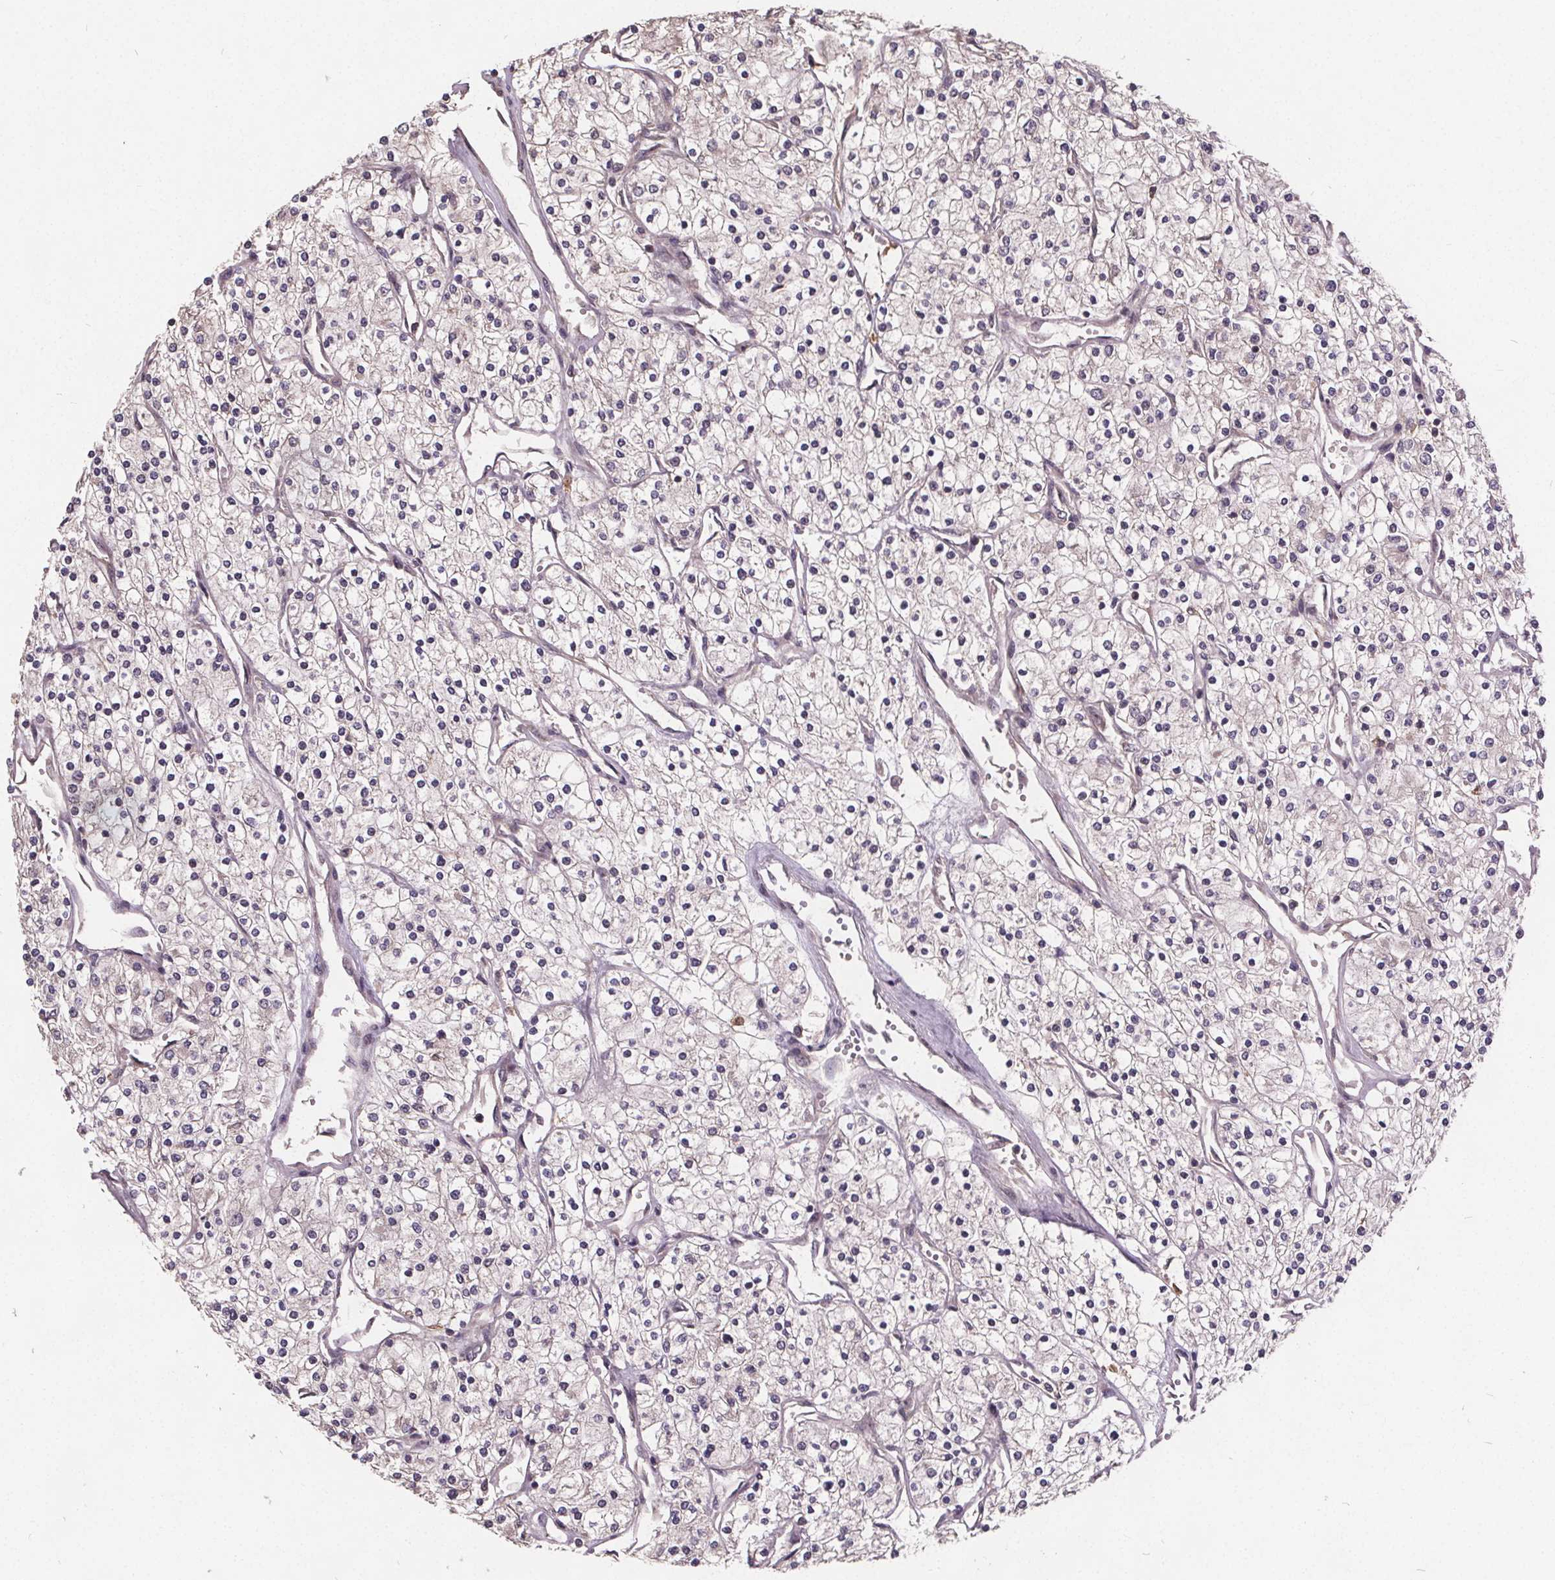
{"staining": {"intensity": "negative", "quantity": "none", "location": "none"}, "tissue": "renal cancer", "cell_type": "Tumor cells", "image_type": "cancer", "snomed": [{"axis": "morphology", "description": "Adenocarcinoma, NOS"}, {"axis": "topography", "description": "Kidney"}], "caption": "Image shows no protein staining in tumor cells of renal cancer tissue.", "gene": "USP9X", "patient": {"sex": "male", "age": 80}}